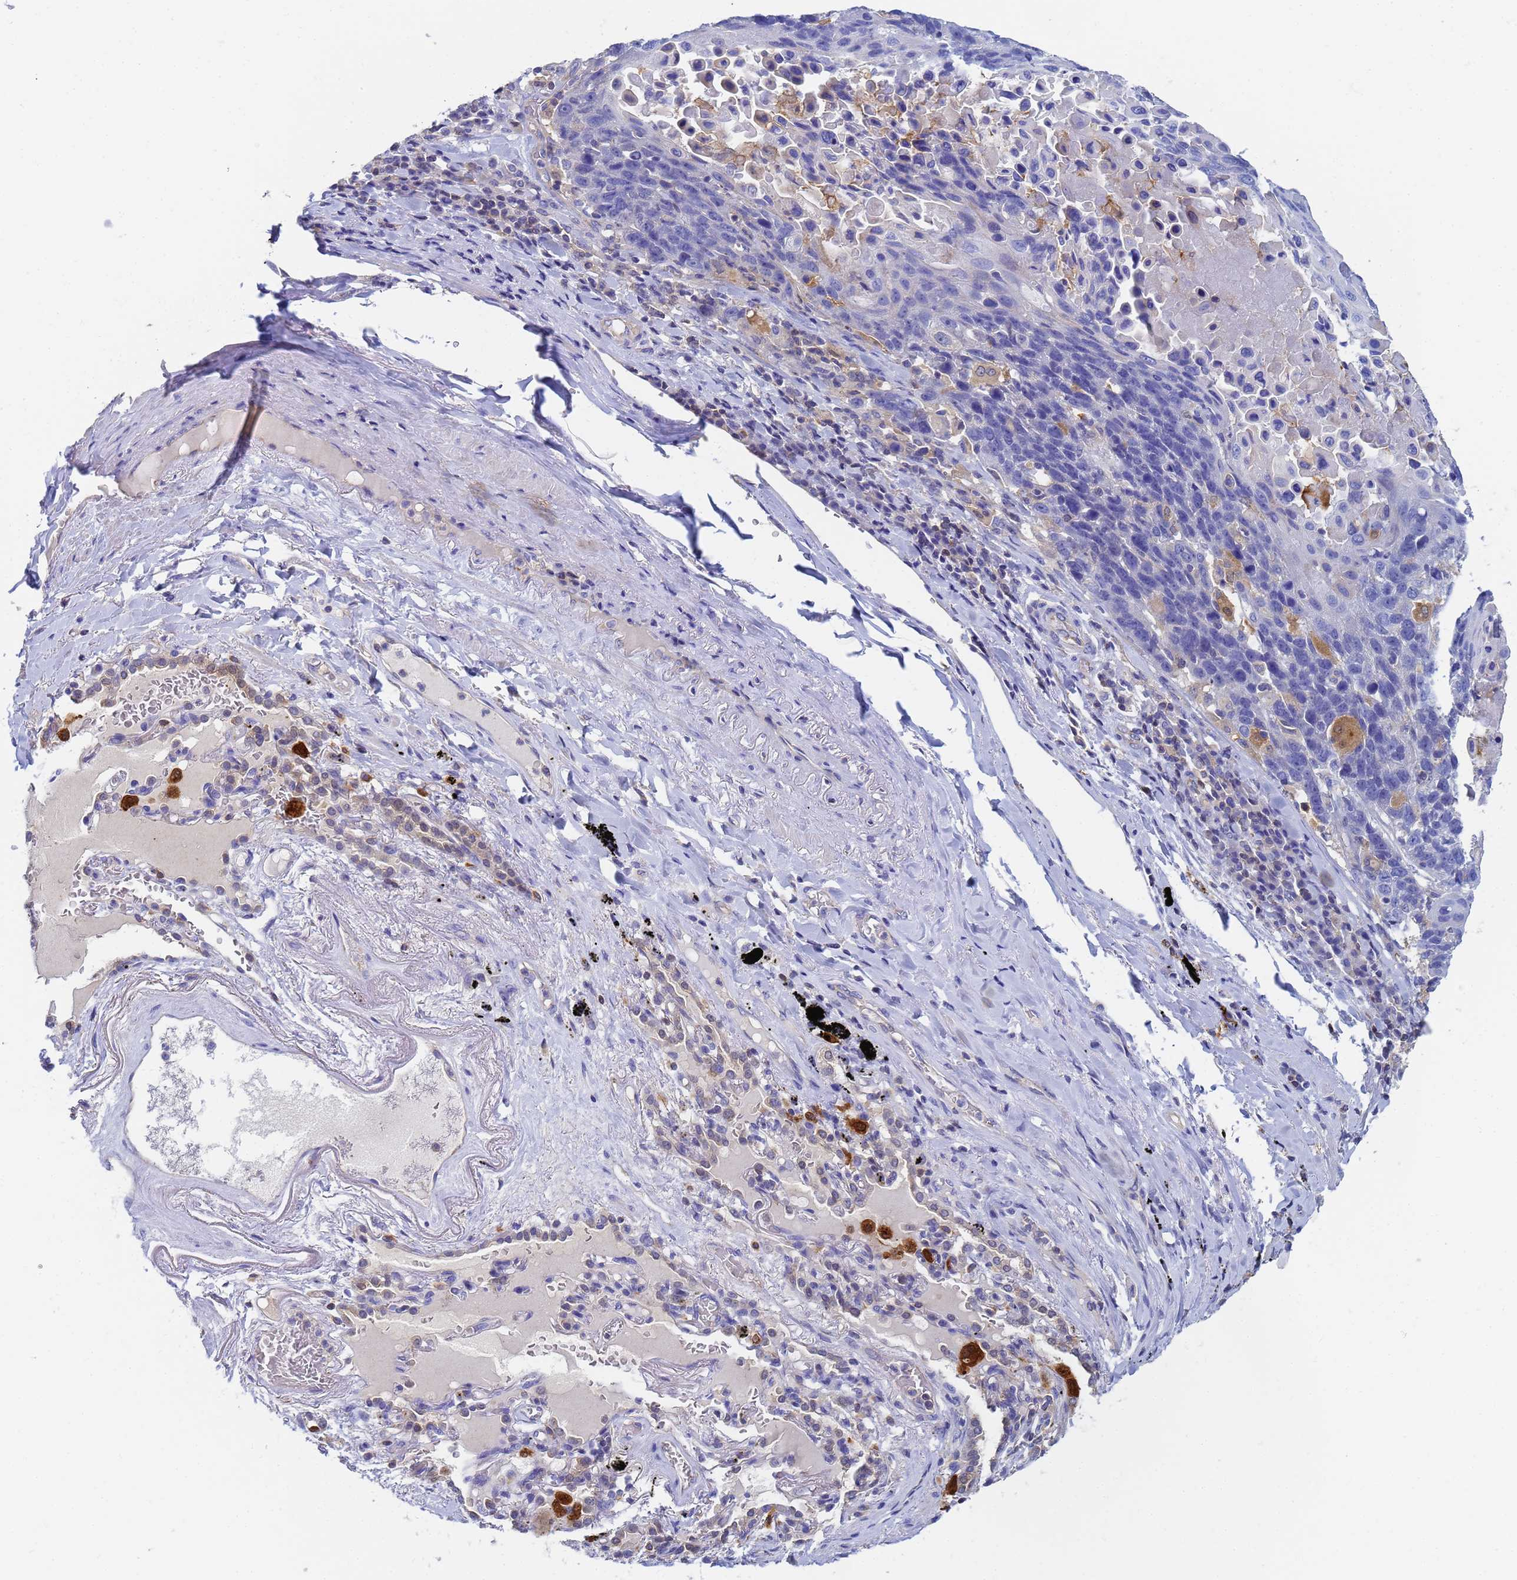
{"staining": {"intensity": "negative", "quantity": "none", "location": "none"}, "tissue": "lung cancer", "cell_type": "Tumor cells", "image_type": "cancer", "snomed": [{"axis": "morphology", "description": "Squamous cell carcinoma, NOS"}, {"axis": "topography", "description": "Lung"}], "caption": "A high-resolution micrograph shows immunohistochemistry (IHC) staining of lung cancer (squamous cell carcinoma), which displays no significant staining in tumor cells. The staining was performed using DAB to visualize the protein expression in brown, while the nuclei were stained in blue with hematoxylin (Magnification: 20x).", "gene": "GCHFR", "patient": {"sex": "male", "age": 66}}